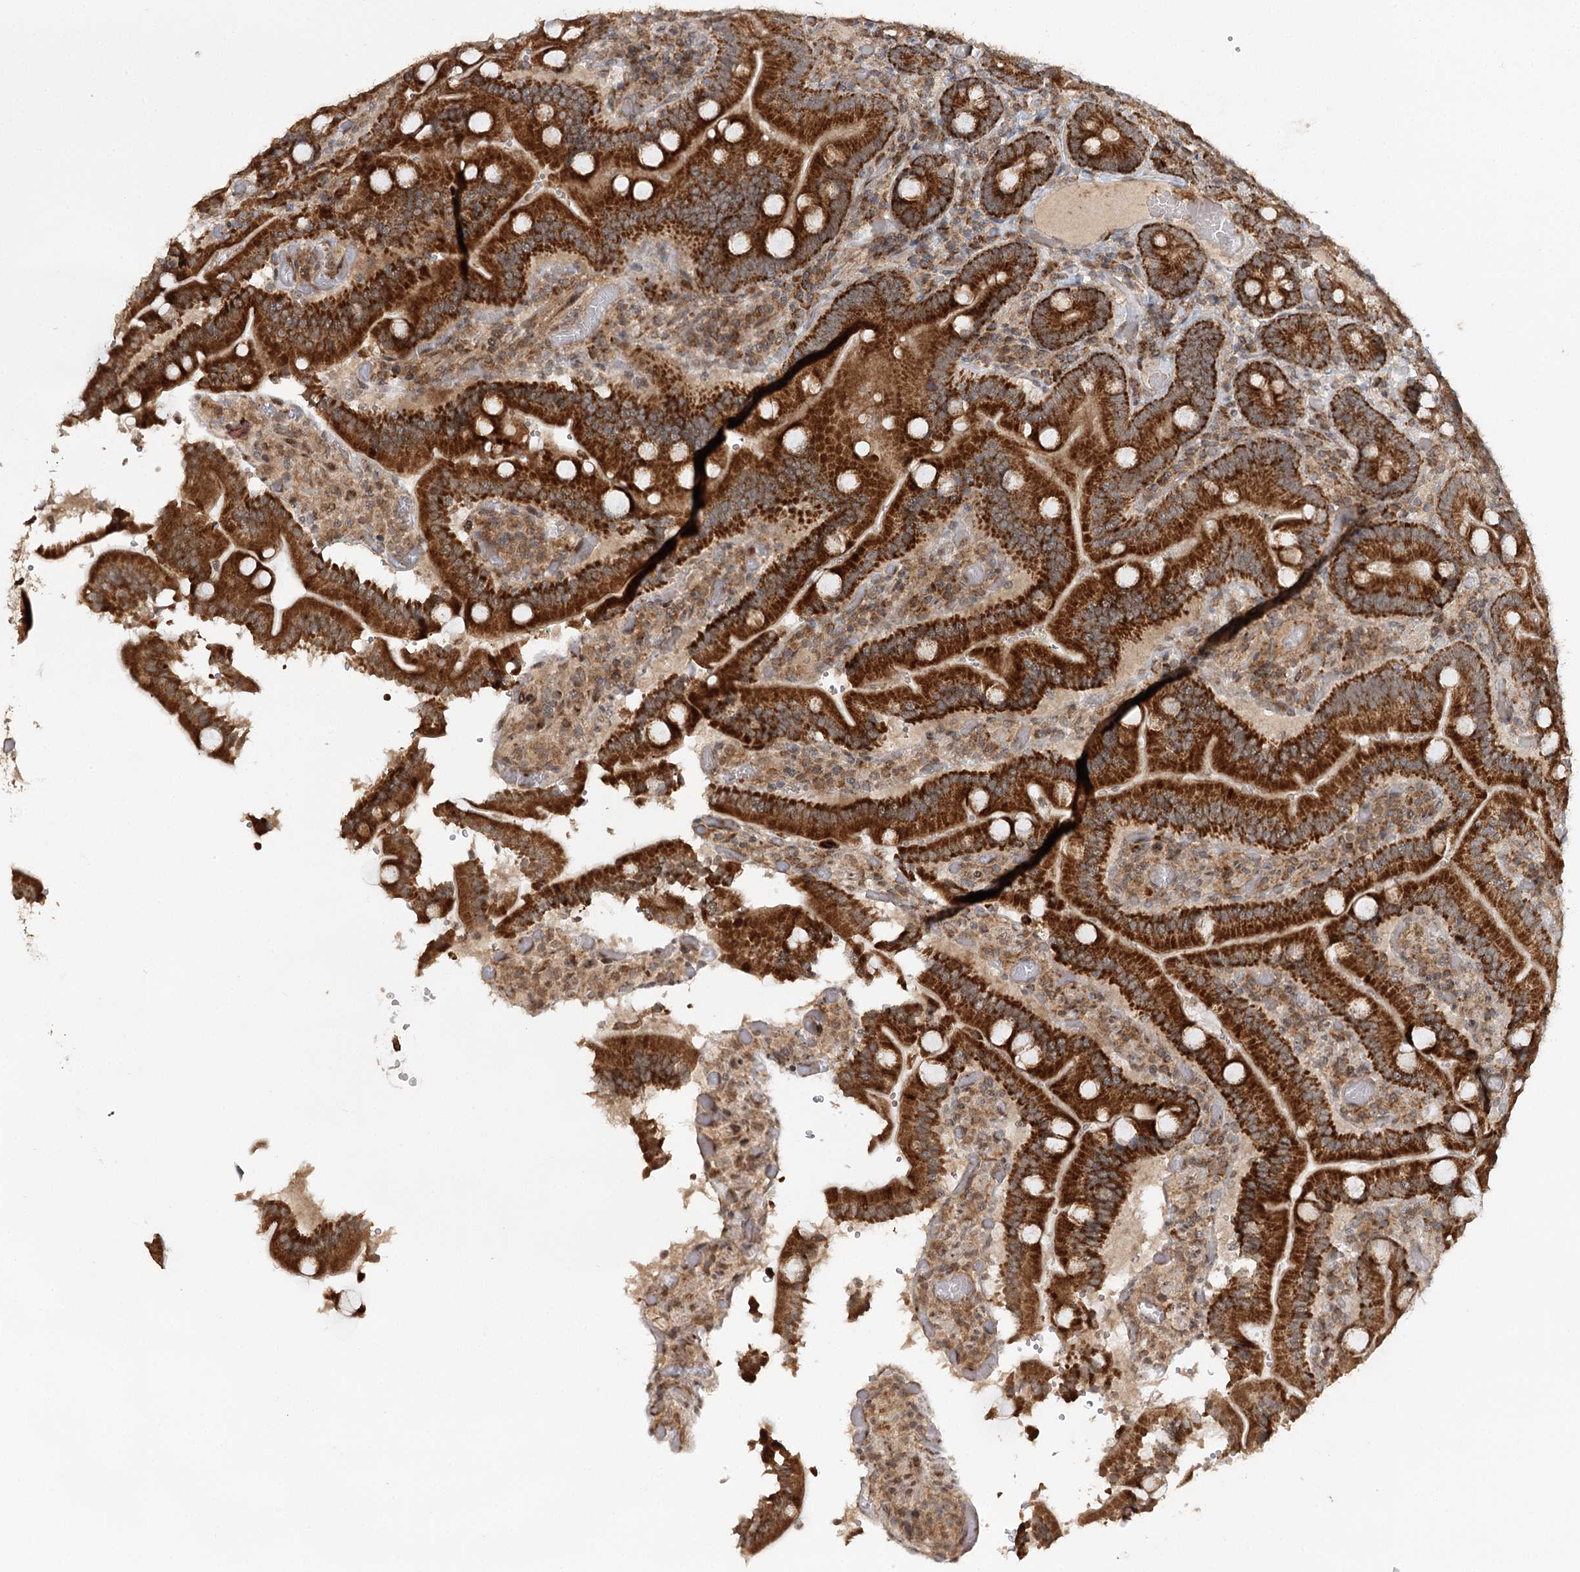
{"staining": {"intensity": "strong", "quantity": ">75%", "location": "cytoplasmic/membranous"}, "tissue": "duodenum", "cell_type": "Glandular cells", "image_type": "normal", "snomed": [{"axis": "morphology", "description": "Normal tissue, NOS"}, {"axis": "topography", "description": "Duodenum"}], "caption": "High-magnification brightfield microscopy of benign duodenum stained with DAB (3,3'-diaminobenzidine) (brown) and counterstained with hematoxylin (blue). glandular cells exhibit strong cytoplasmic/membranous staining is seen in about>75% of cells. The protein of interest is shown in brown color, while the nuclei are stained blue.", "gene": "ZNRF3", "patient": {"sex": "female", "age": 62}}